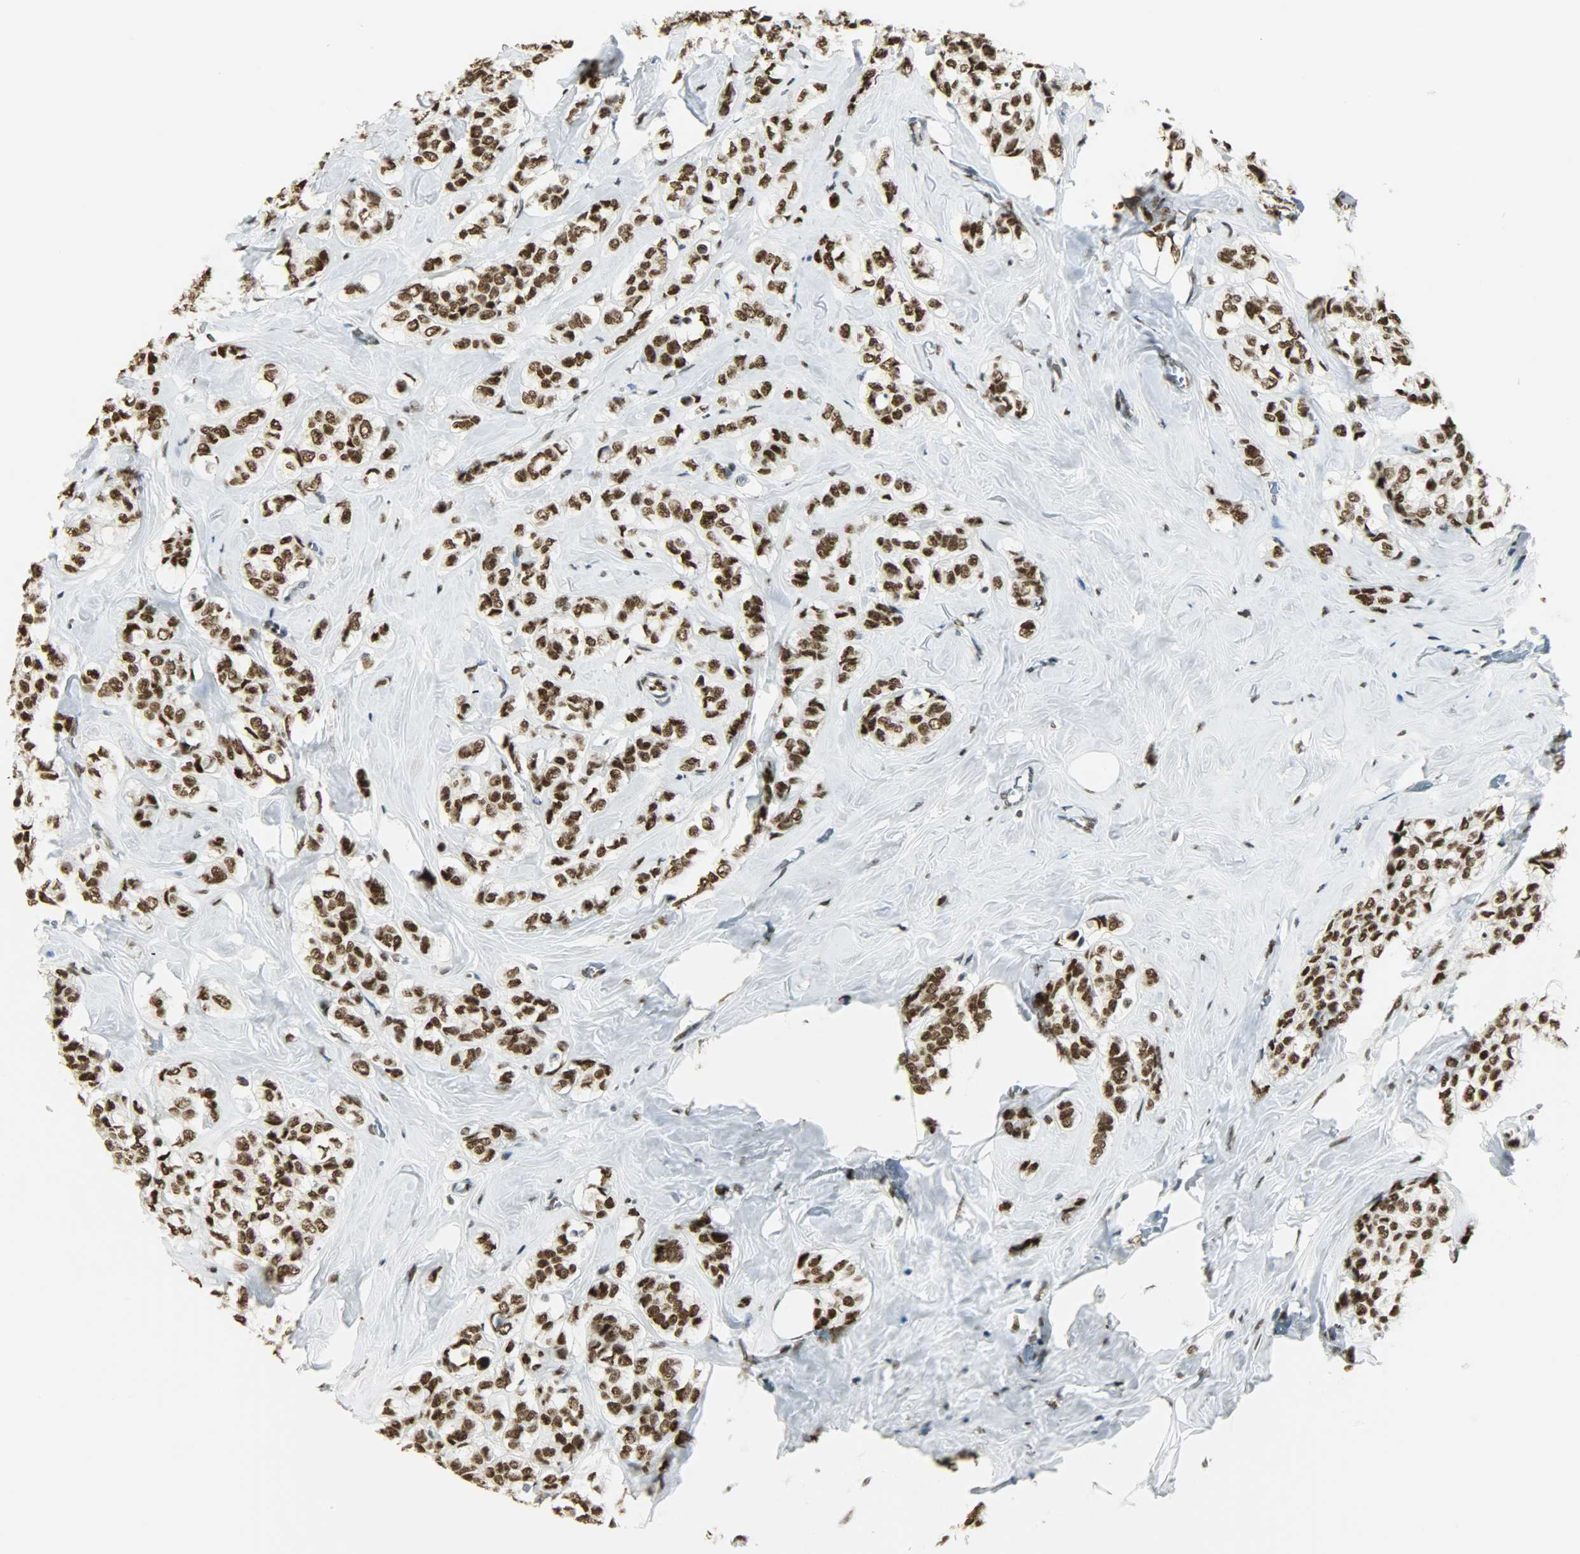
{"staining": {"intensity": "strong", "quantity": ">75%", "location": "nuclear"}, "tissue": "breast cancer", "cell_type": "Tumor cells", "image_type": "cancer", "snomed": [{"axis": "morphology", "description": "Lobular carcinoma"}, {"axis": "topography", "description": "Breast"}], "caption": "Immunohistochemistry (IHC) of breast lobular carcinoma shows high levels of strong nuclear positivity in approximately >75% of tumor cells.", "gene": "MYEF2", "patient": {"sex": "female", "age": 60}}